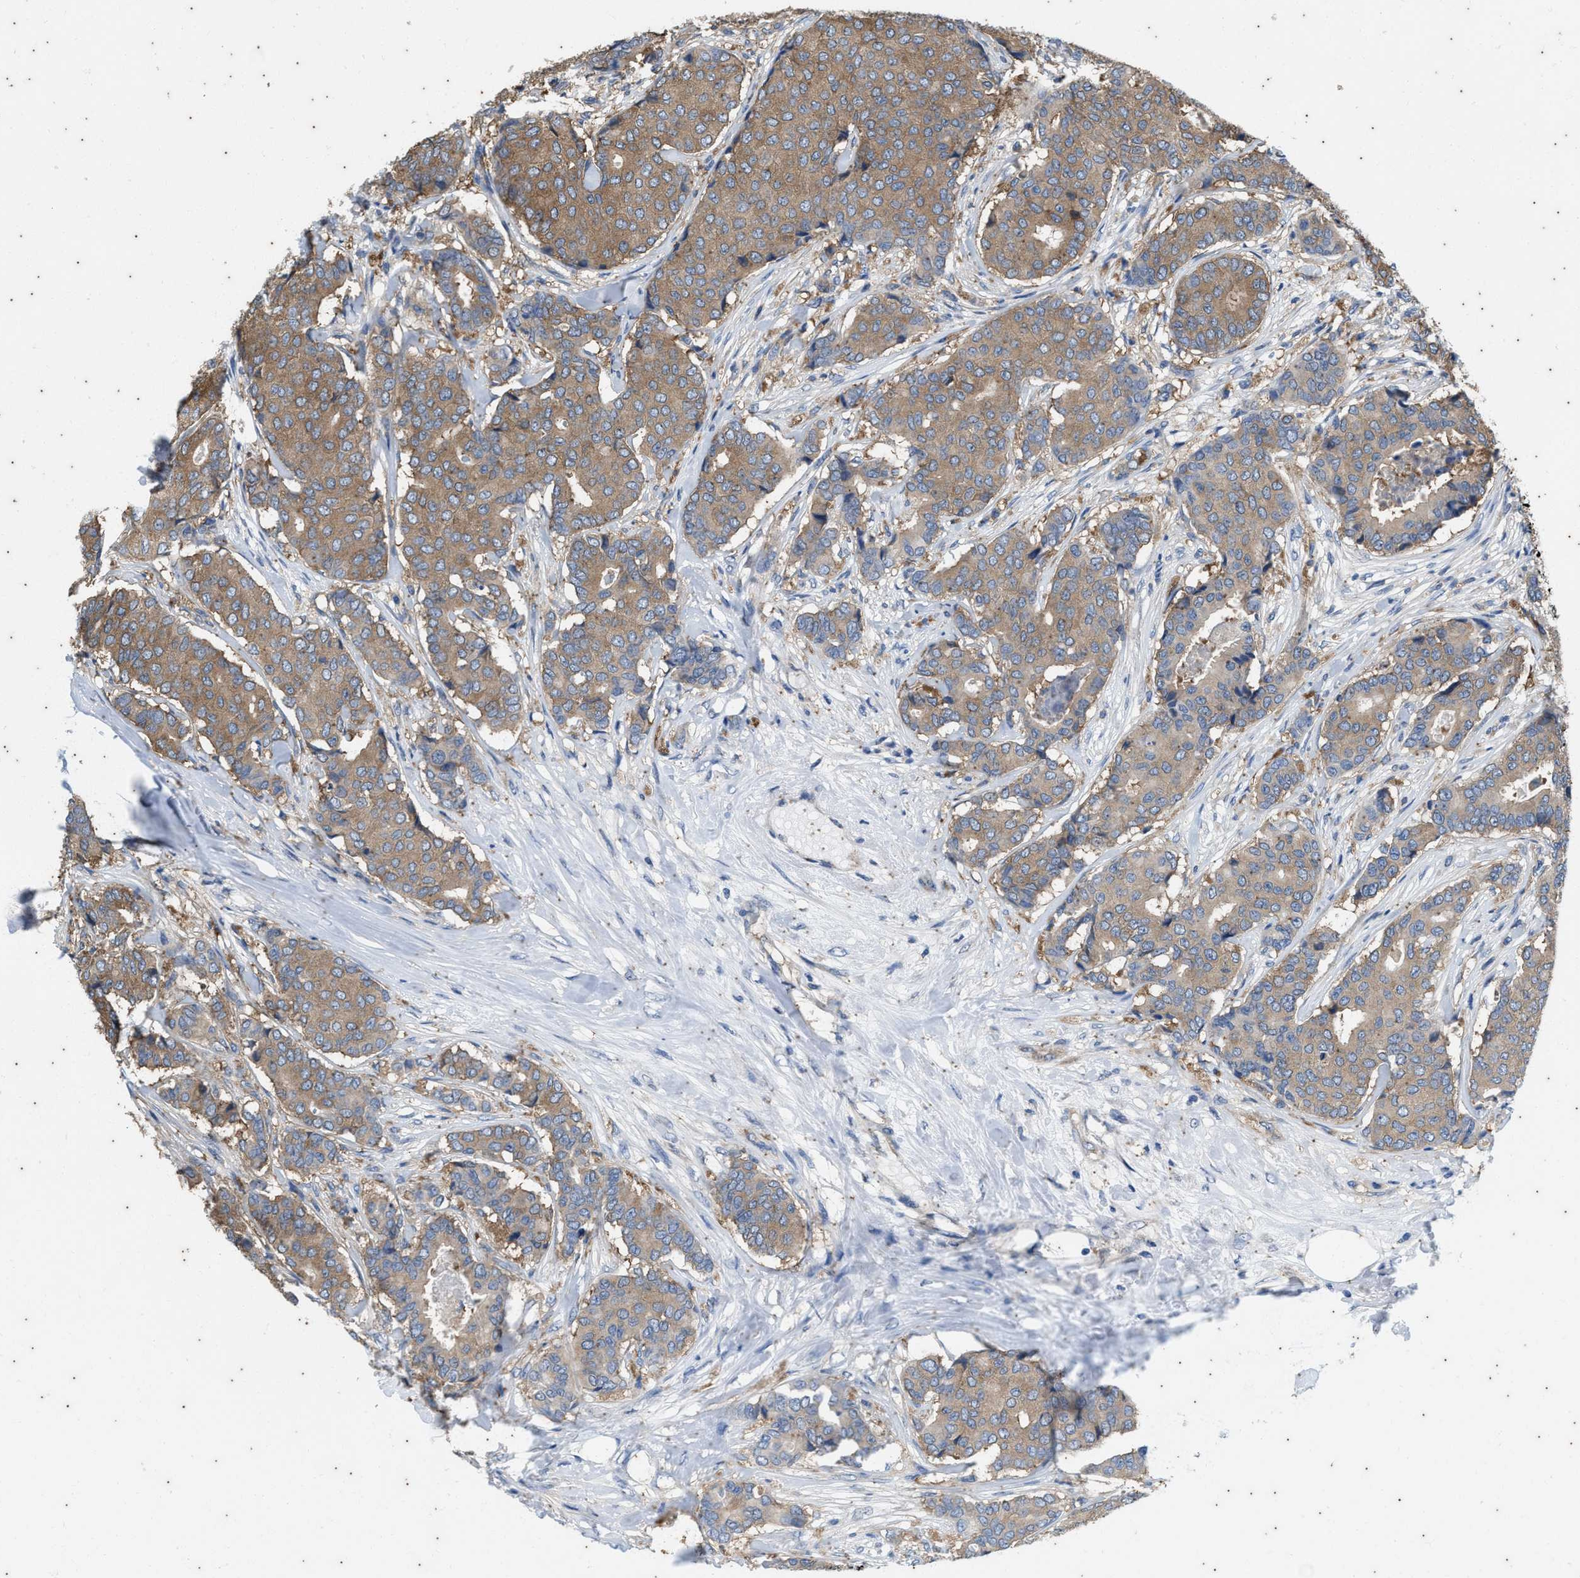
{"staining": {"intensity": "moderate", "quantity": ">75%", "location": "cytoplasmic/membranous"}, "tissue": "breast cancer", "cell_type": "Tumor cells", "image_type": "cancer", "snomed": [{"axis": "morphology", "description": "Duct carcinoma"}, {"axis": "topography", "description": "Breast"}], "caption": "Breast cancer (intraductal carcinoma) tissue shows moderate cytoplasmic/membranous positivity in about >75% of tumor cells", "gene": "COX19", "patient": {"sex": "female", "age": 75}}